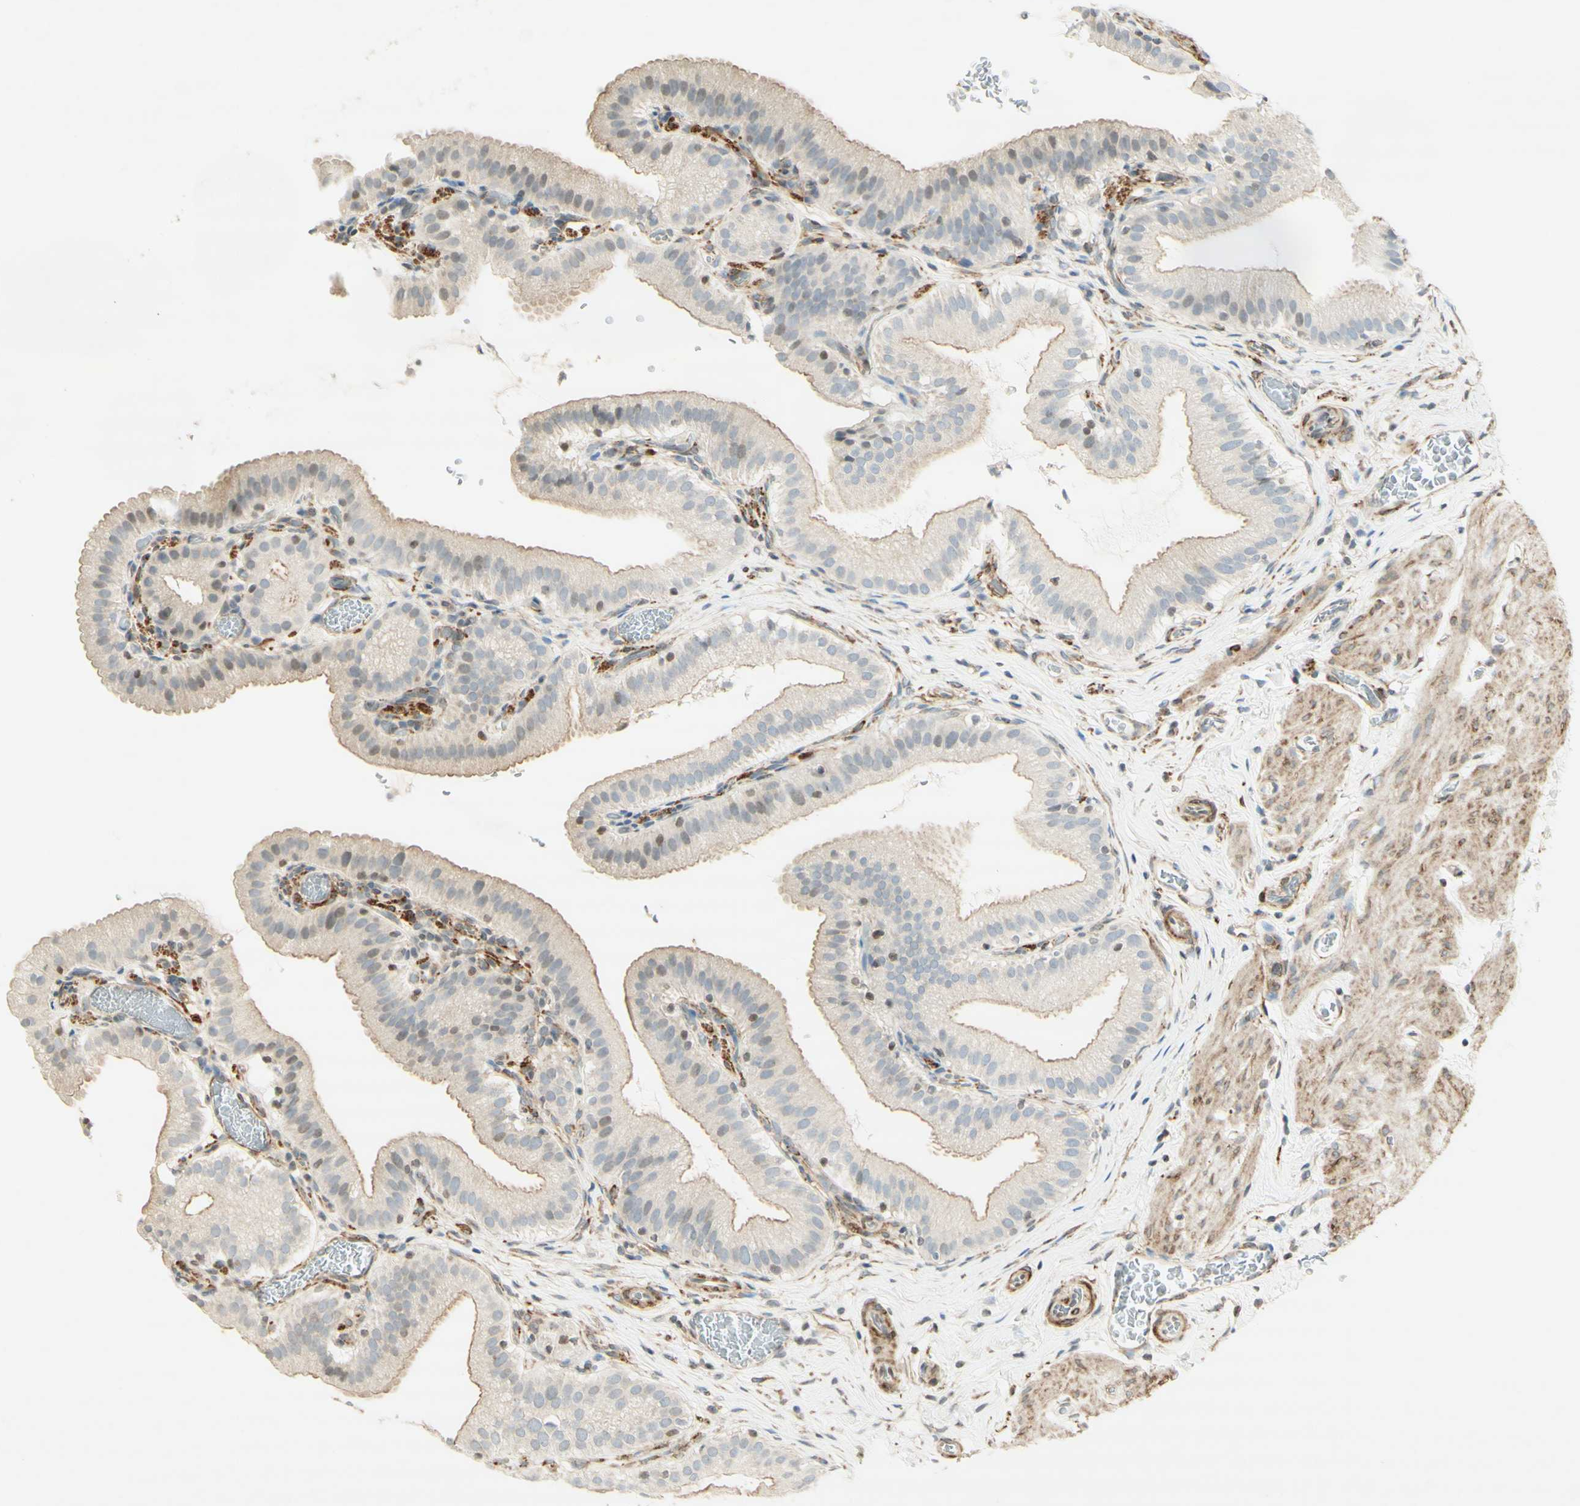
{"staining": {"intensity": "weak", "quantity": "25%-75%", "location": "cytoplasmic/membranous"}, "tissue": "gallbladder", "cell_type": "Glandular cells", "image_type": "normal", "snomed": [{"axis": "morphology", "description": "Normal tissue, NOS"}, {"axis": "topography", "description": "Gallbladder"}], "caption": "IHC (DAB (3,3'-diaminobenzidine)) staining of unremarkable gallbladder demonstrates weak cytoplasmic/membranous protein positivity in about 25%-75% of glandular cells. The staining was performed using DAB, with brown indicating positive protein expression. Nuclei are stained blue with hematoxylin.", "gene": "MAP1B", "patient": {"sex": "male", "age": 54}}